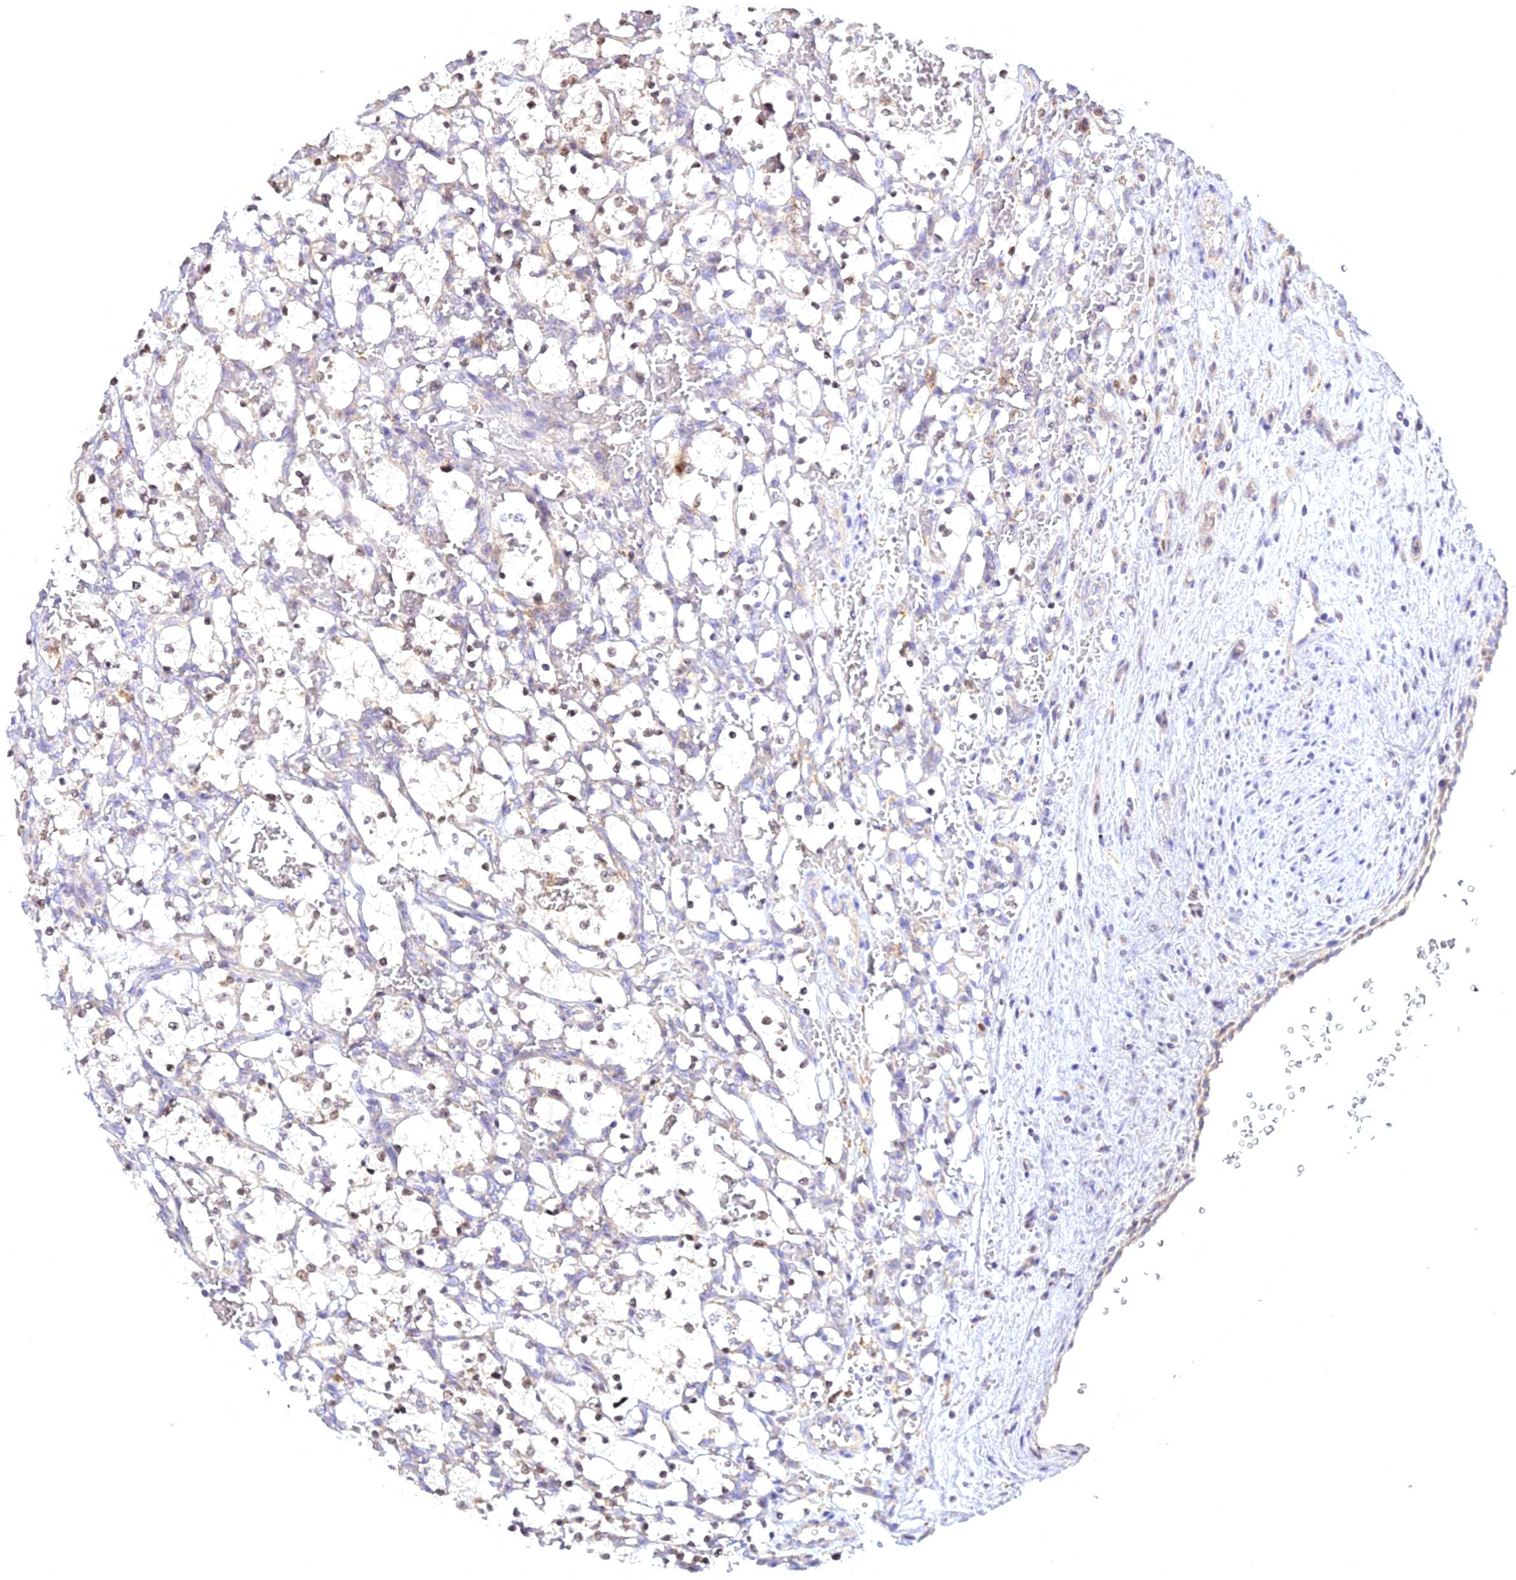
{"staining": {"intensity": "moderate", "quantity": "25%-75%", "location": "nuclear"}, "tissue": "renal cancer", "cell_type": "Tumor cells", "image_type": "cancer", "snomed": [{"axis": "morphology", "description": "Adenocarcinoma, NOS"}, {"axis": "topography", "description": "Kidney"}], "caption": "Protein staining of renal cancer (adenocarcinoma) tissue demonstrates moderate nuclear positivity in approximately 25%-75% of tumor cells.", "gene": "CENPV", "patient": {"sex": "female", "age": 69}}